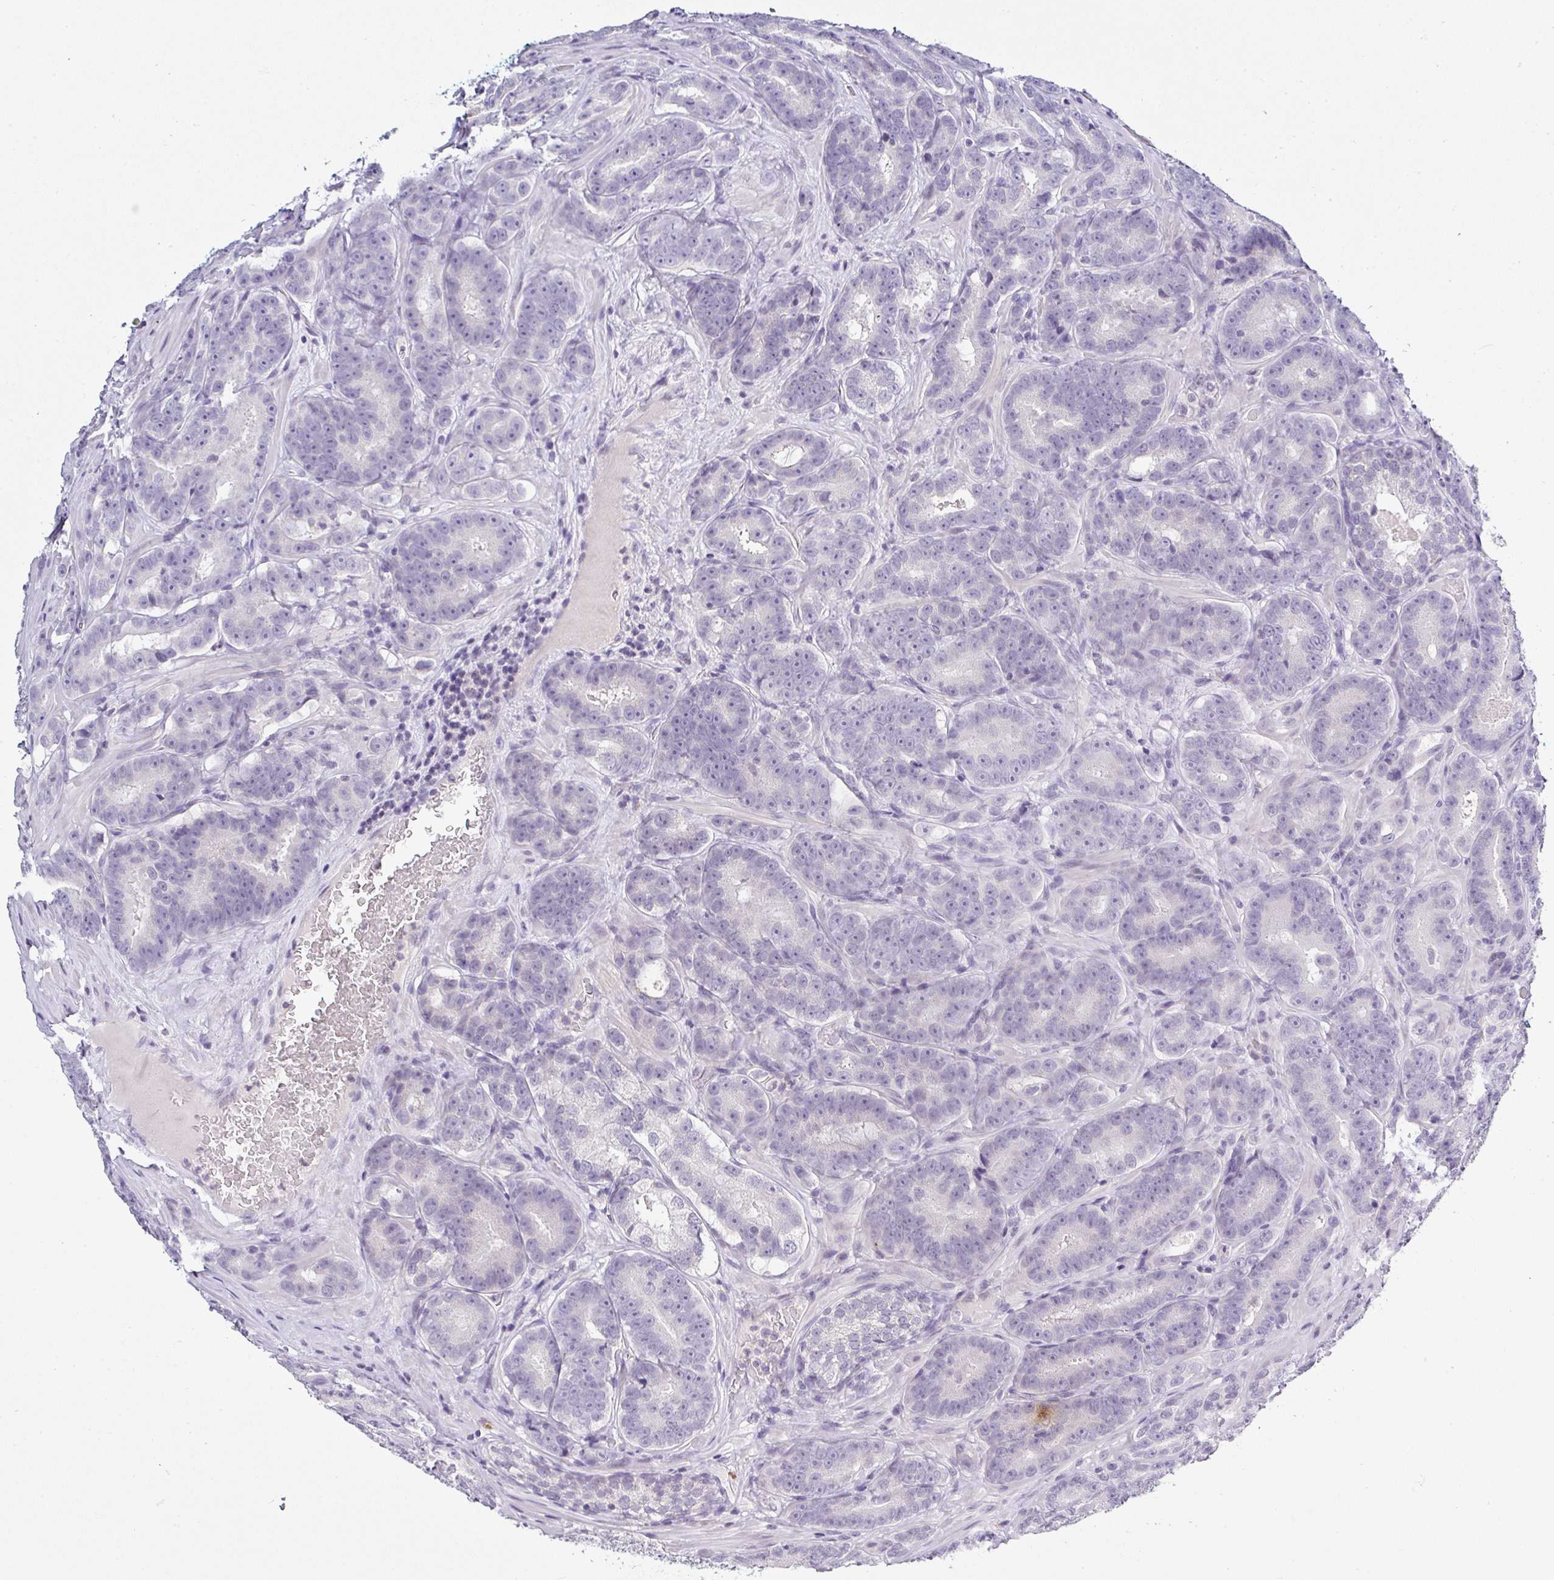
{"staining": {"intensity": "negative", "quantity": "none", "location": "none"}, "tissue": "prostate cancer", "cell_type": "Tumor cells", "image_type": "cancer", "snomed": [{"axis": "morphology", "description": "Adenocarcinoma, Low grade"}, {"axis": "topography", "description": "Prostate"}], "caption": "Photomicrograph shows no protein positivity in tumor cells of adenocarcinoma (low-grade) (prostate) tissue.", "gene": "SERPINB3", "patient": {"sex": "male", "age": 62}}